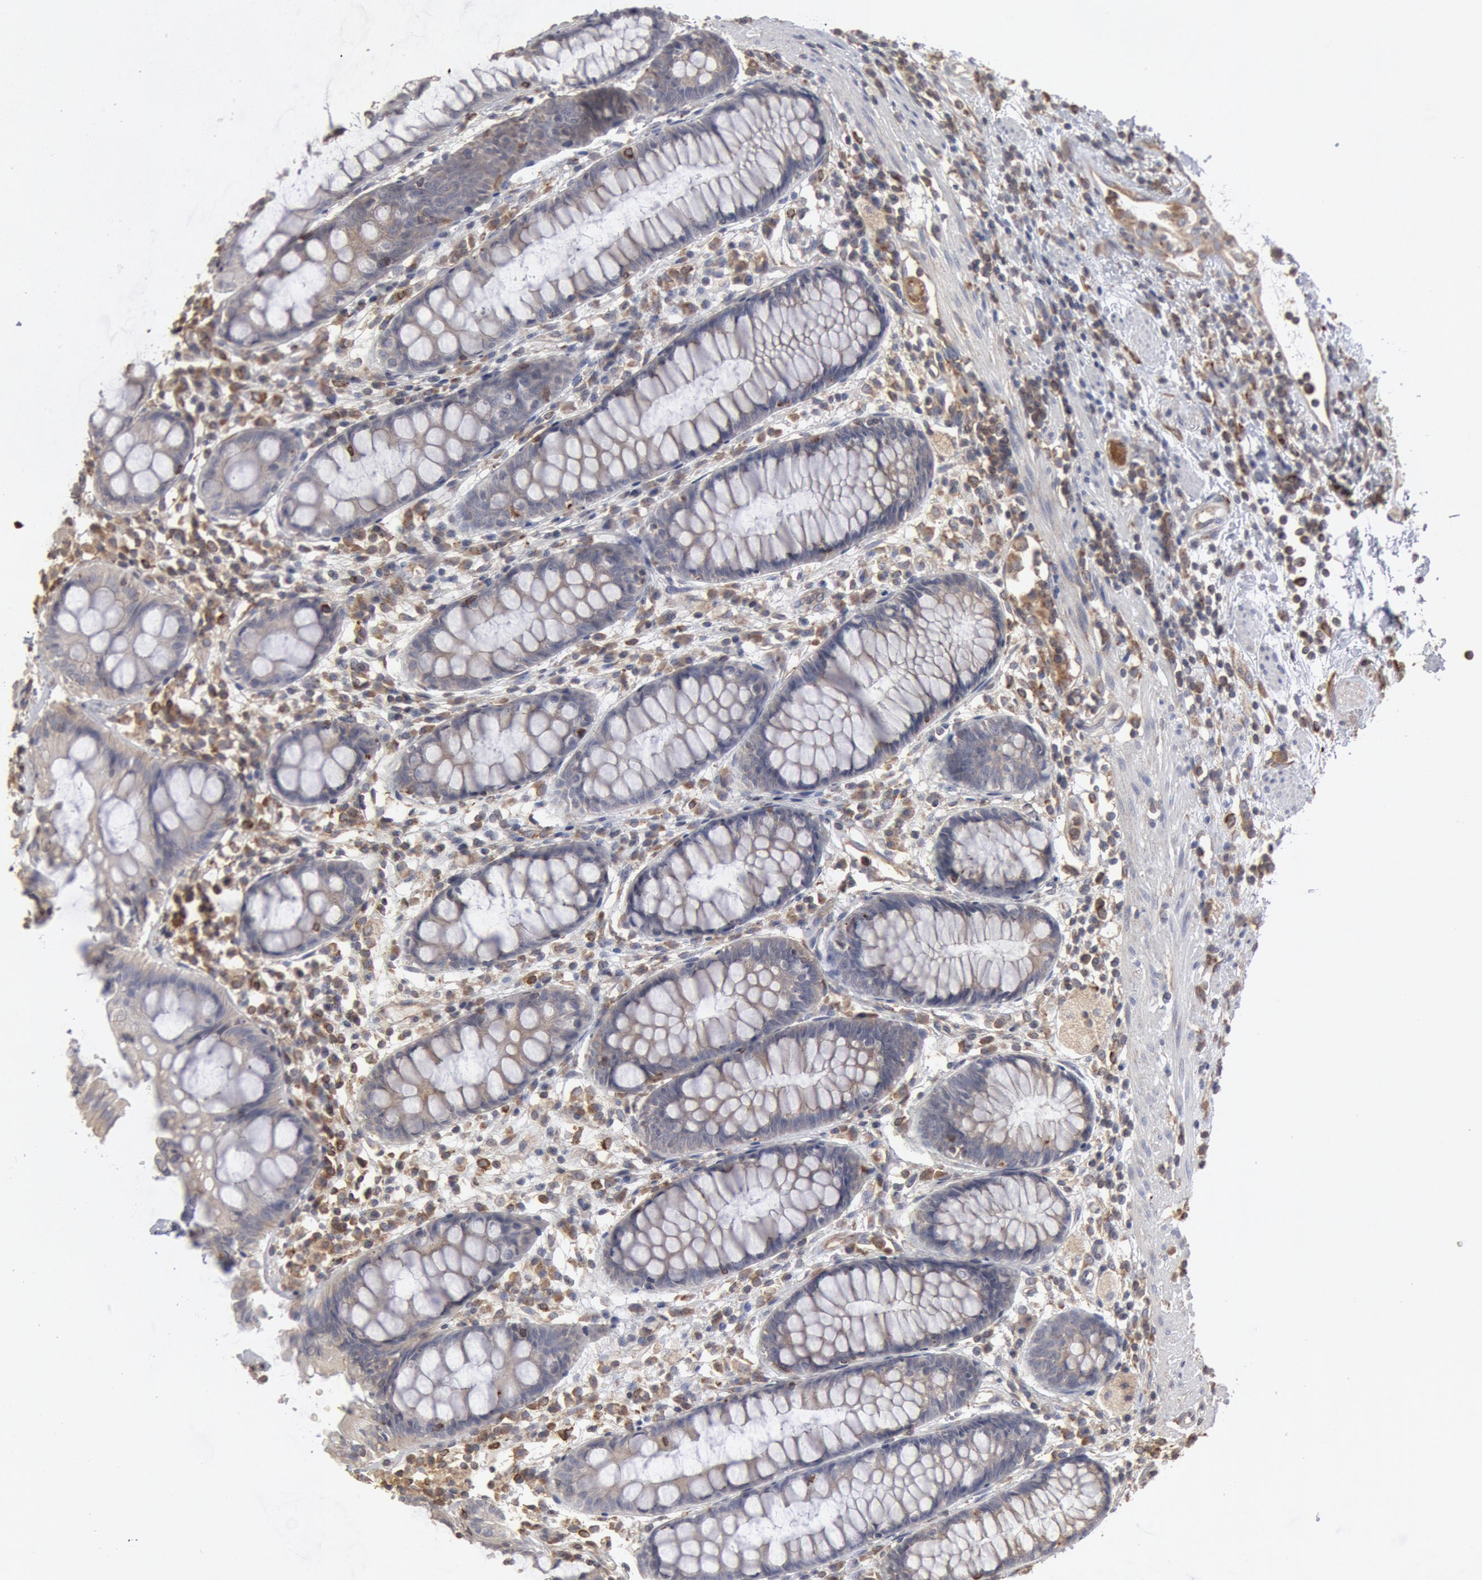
{"staining": {"intensity": "negative", "quantity": "none", "location": "none"}, "tissue": "rectum", "cell_type": "Glandular cells", "image_type": "normal", "snomed": [{"axis": "morphology", "description": "Normal tissue, NOS"}, {"axis": "topography", "description": "Rectum"}], "caption": "There is no significant positivity in glandular cells of rectum. The staining was performed using DAB to visualize the protein expression in brown, while the nuclei were stained in blue with hematoxylin (Magnification: 20x).", "gene": "OSBPL8", "patient": {"sex": "female", "age": 66}}